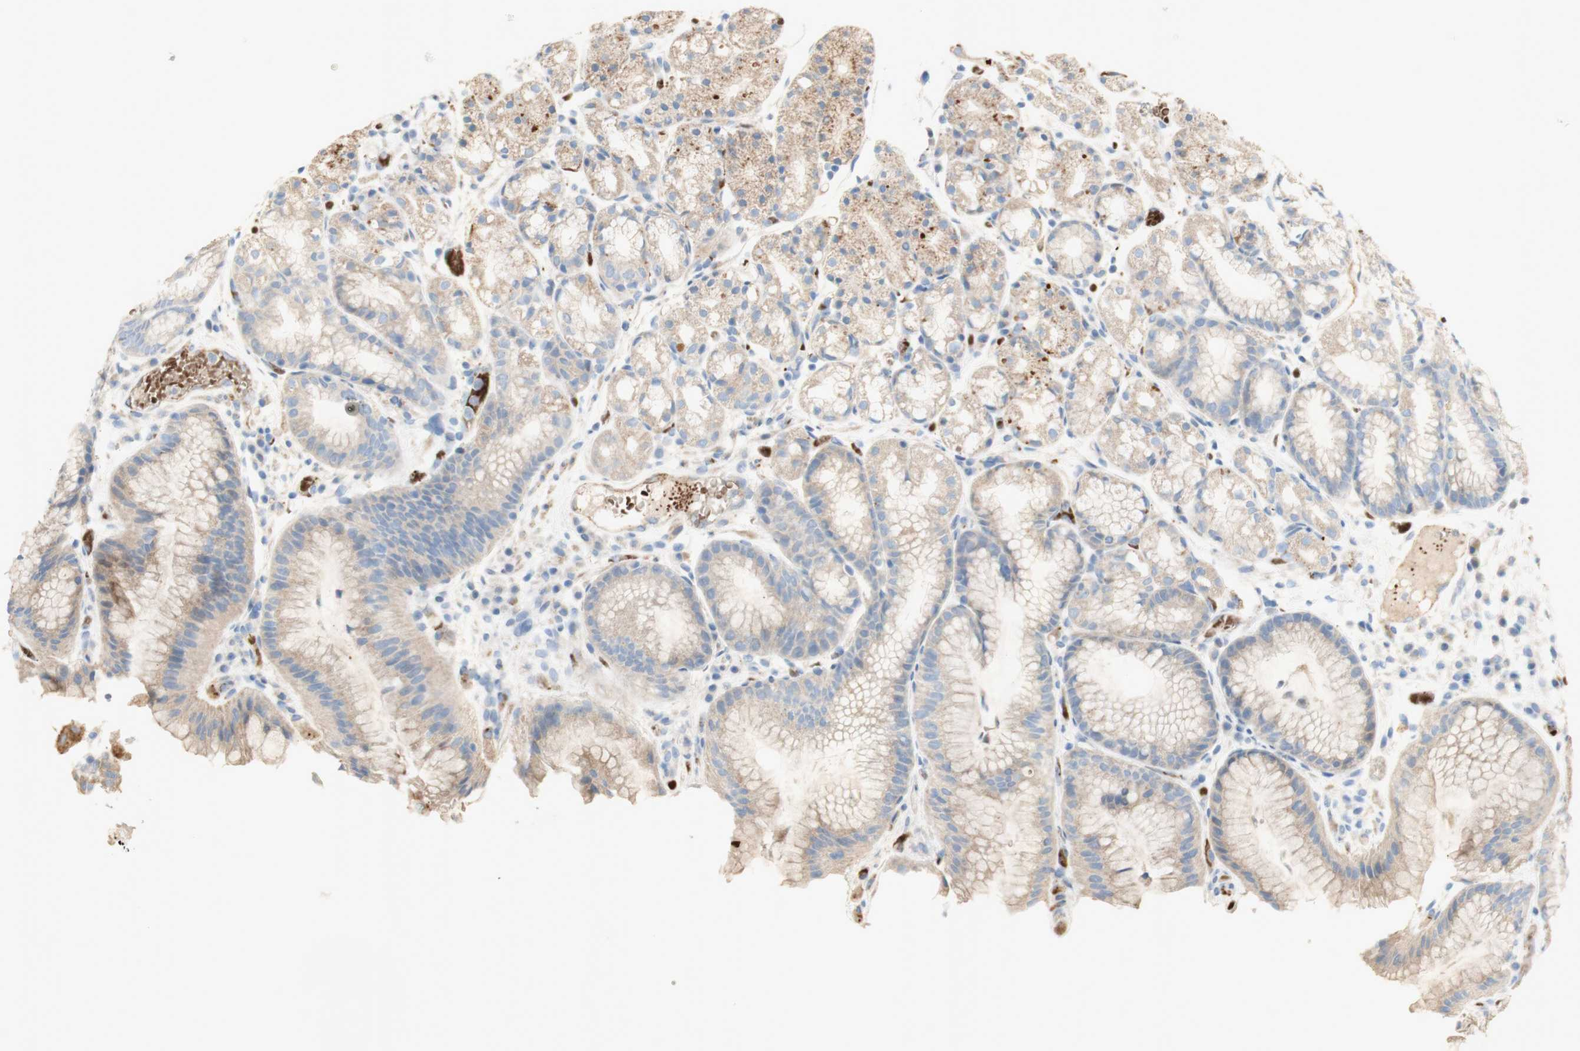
{"staining": {"intensity": "weak", "quantity": ">75%", "location": "cytoplasmic/membranous"}, "tissue": "stomach", "cell_type": "Glandular cells", "image_type": "normal", "snomed": [{"axis": "morphology", "description": "Normal tissue, NOS"}, {"axis": "topography", "description": "Stomach, upper"}], "caption": "Glandular cells exhibit low levels of weak cytoplasmic/membranous staining in about >75% of cells in unremarkable human stomach. Using DAB (3,3'-diaminobenzidine) (brown) and hematoxylin (blue) stains, captured at high magnification using brightfield microscopy.", "gene": "GAN", "patient": {"sex": "male", "age": 72}}